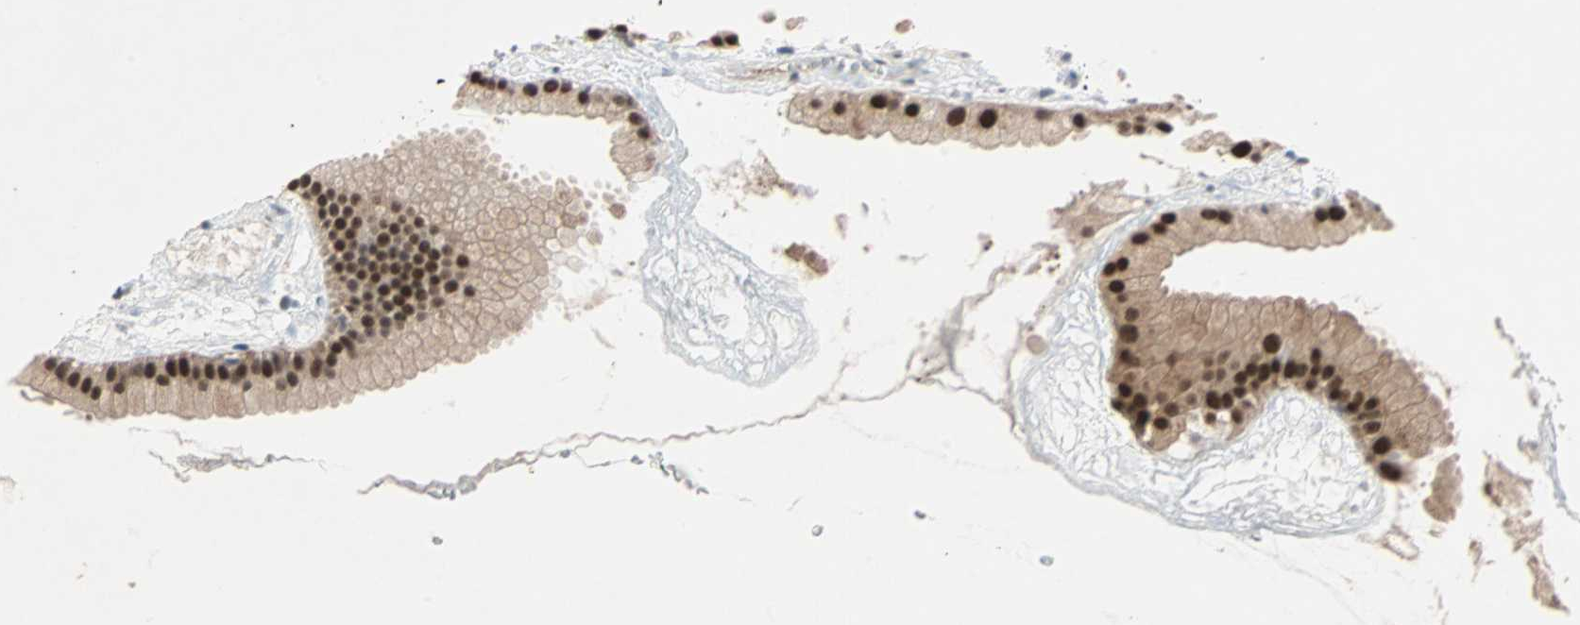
{"staining": {"intensity": "strong", "quantity": ">75%", "location": "cytoplasmic/membranous,nuclear"}, "tissue": "gallbladder", "cell_type": "Glandular cells", "image_type": "normal", "snomed": [{"axis": "morphology", "description": "Normal tissue, NOS"}, {"axis": "topography", "description": "Gallbladder"}], "caption": "Immunohistochemical staining of normal human gallbladder demonstrates high levels of strong cytoplasmic/membranous,nuclear staining in approximately >75% of glandular cells. (brown staining indicates protein expression, while blue staining denotes nuclei).", "gene": "WWTR1", "patient": {"sex": "female", "age": 64}}